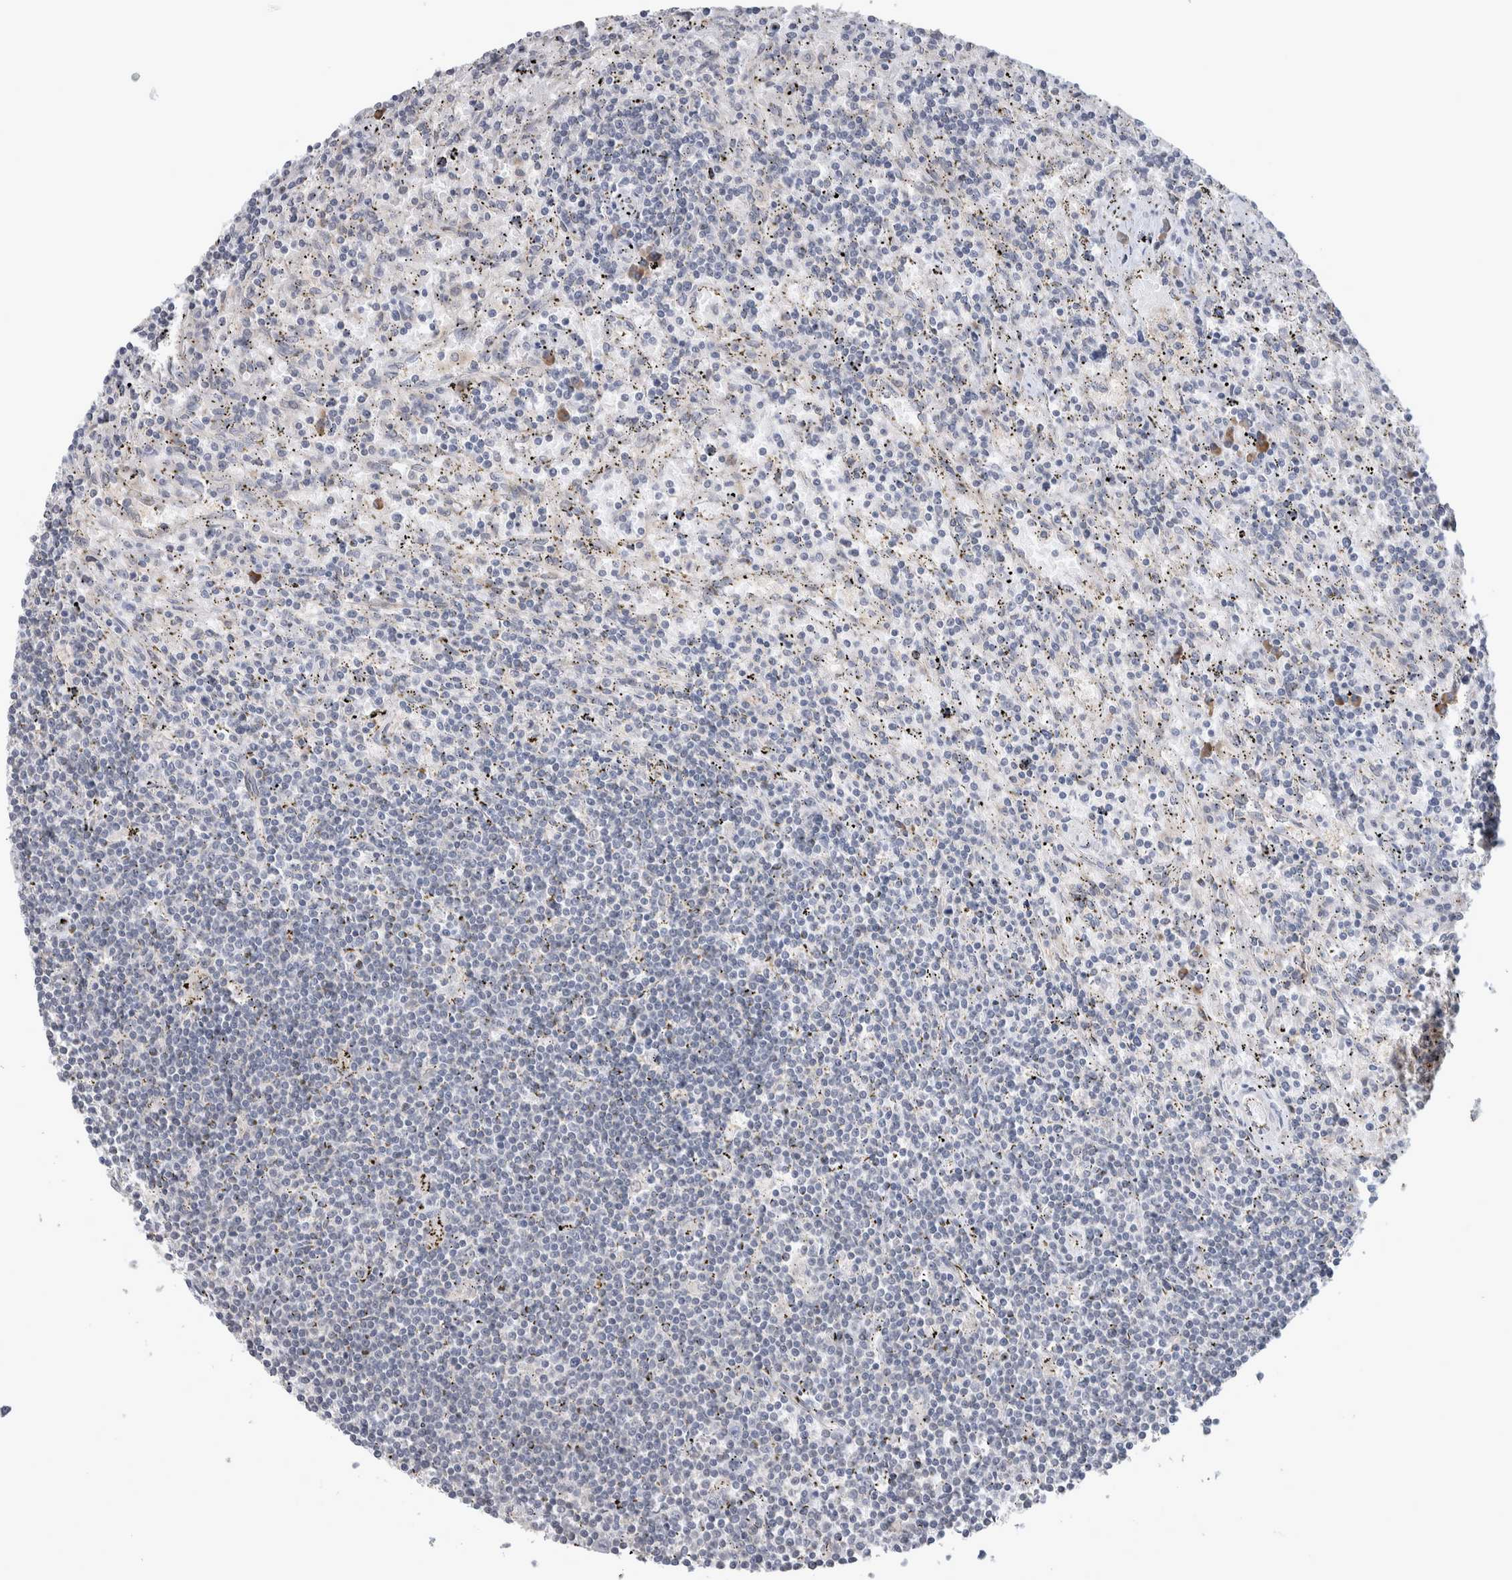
{"staining": {"intensity": "negative", "quantity": "none", "location": "none"}, "tissue": "lymphoma", "cell_type": "Tumor cells", "image_type": "cancer", "snomed": [{"axis": "morphology", "description": "Malignant lymphoma, non-Hodgkin's type, Low grade"}, {"axis": "topography", "description": "Spleen"}], "caption": "A photomicrograph of lymphoma stained for a protein displays no brown staining in tumor cells.", "gene": "CUL2", "patient": {"sex": "male", "age": 76}}